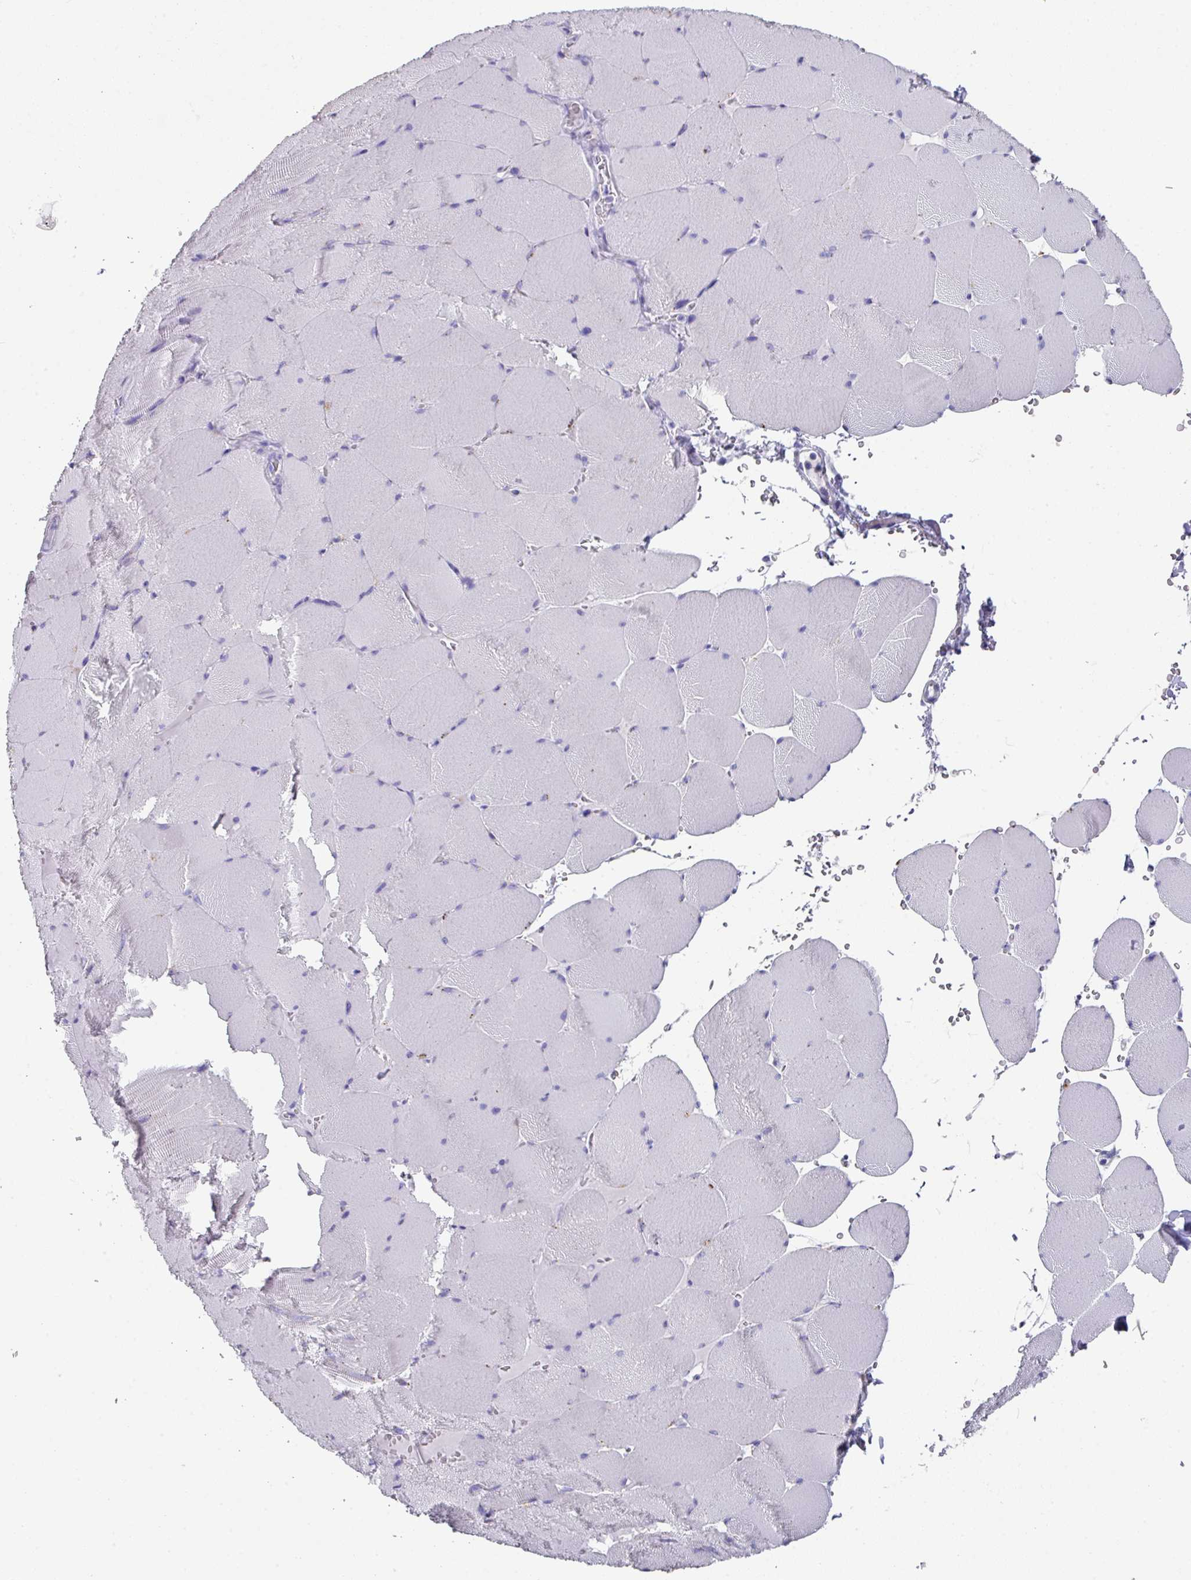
{"staining": {"intensity": "negative", "quantity": "none", "location": "none"}, "tissue": "skeletal muscle", "cell_type": "Myocytes", "image_type": "normal", "snomed": [{"axis": "morphology", "description": "Normal tissue, NOS"}, {"axis": "topography", "description": "Skeletal muscle"}, {"axis": "topography", "description": "Head-Neck"}], "caption": "A high-resolution histopathology image shows immunohistochemistry (IHC) staining of unremarkable skeletal muscle, which reveals no significant expression in myocytes.", "gene": "CPVL", "patient": {"sex": "male", "age": 66}}